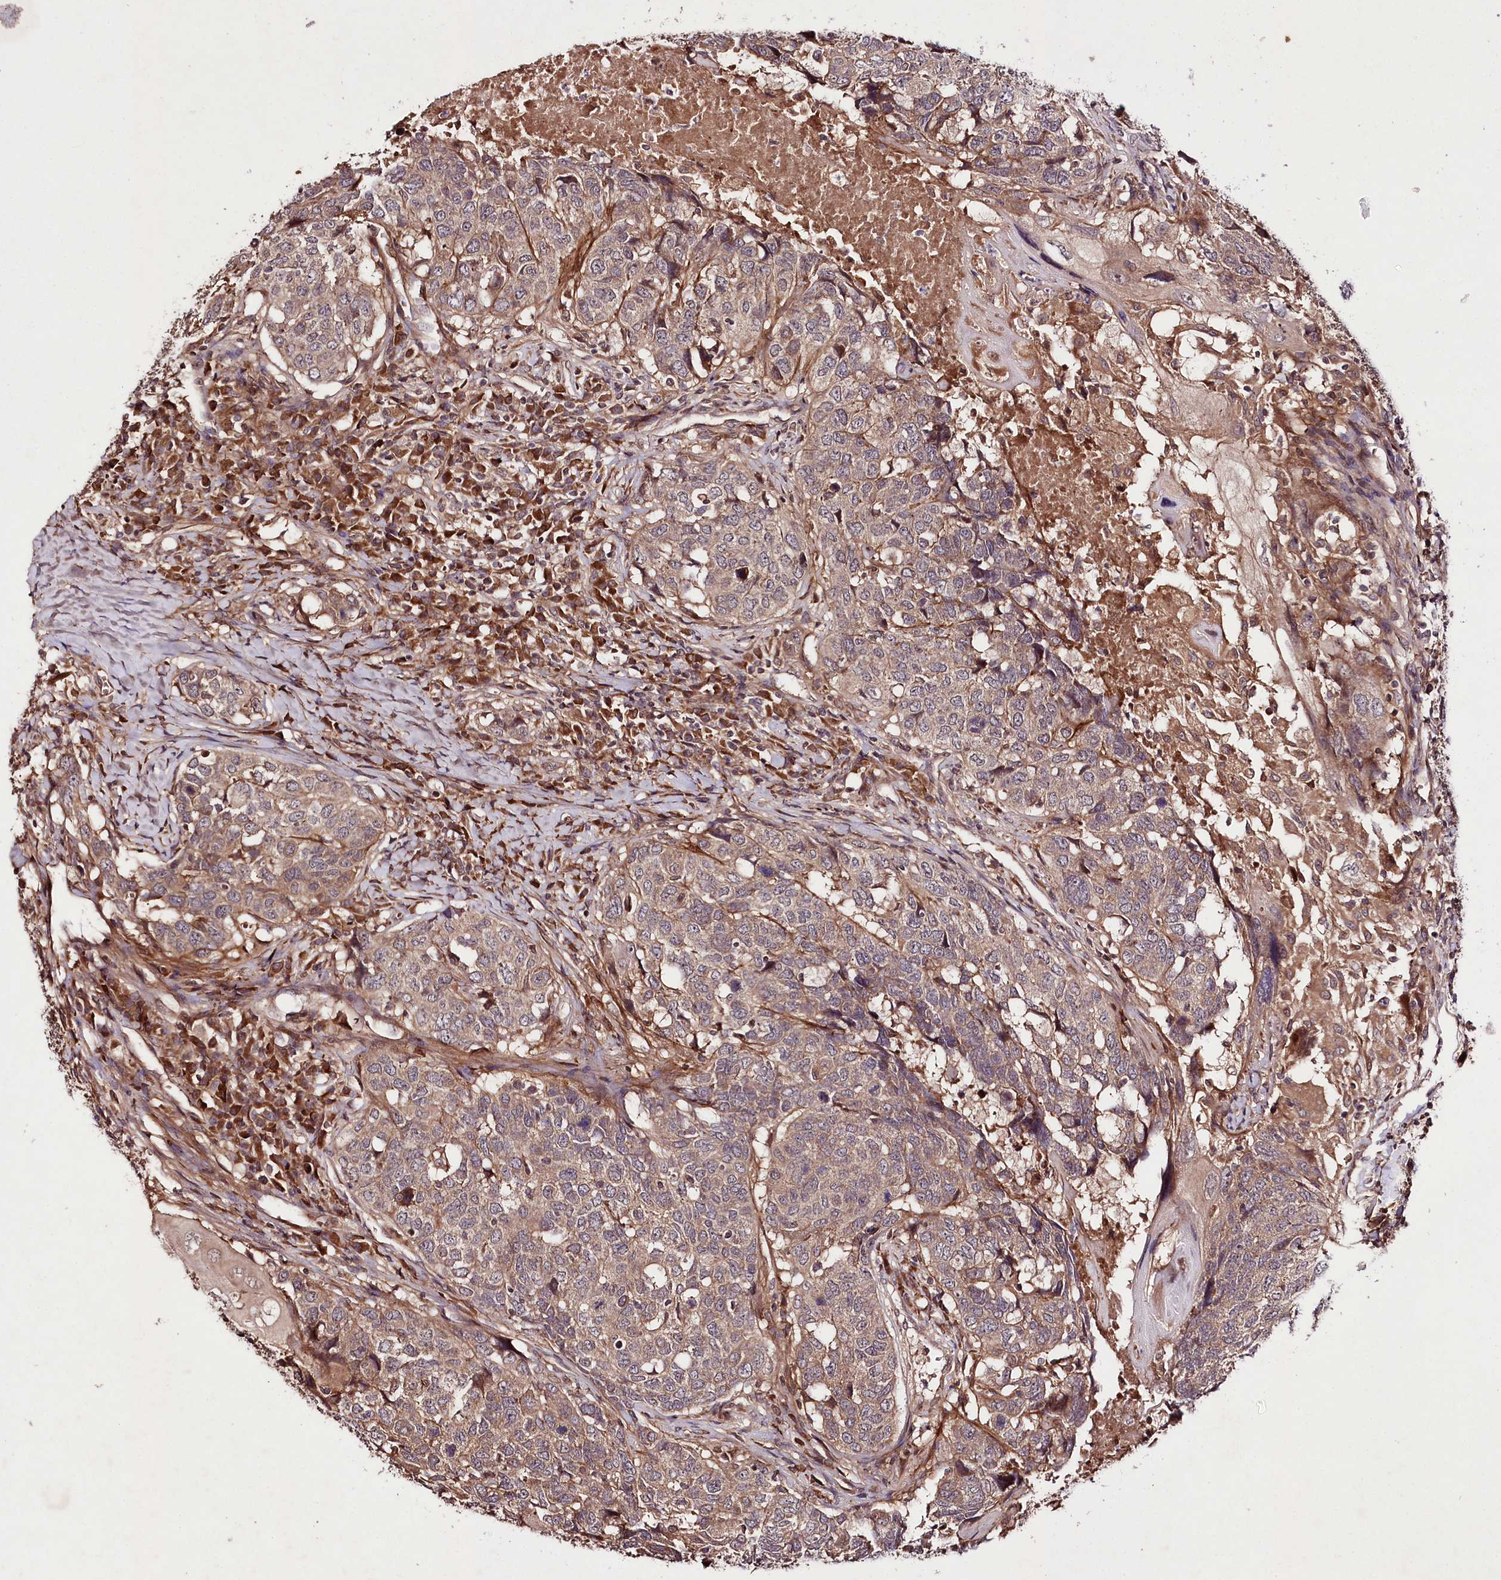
{"staining": {"intensity": "weak", "quantity": ">75%", "location": "cytoplasmic/membranous"}, "tissue": "head and neck cancer", "cell_type": "Tumor cells", "image_type": "cancer", "snomed": [{"axis": "morphology", "description": "Squamous cell carcinoma, NOS"}, {"axis": "topography", "description": "Head-Neck"}], "caption": "Immunohistochemical staining of human squamous cell carcinoma (head and neck) displays low levels of weak cytoplasmic/membranous positivity in approximately >75% of tumor cells.", "gene": "TNPO3", "patient": {"sex": "male", "age": 66}}